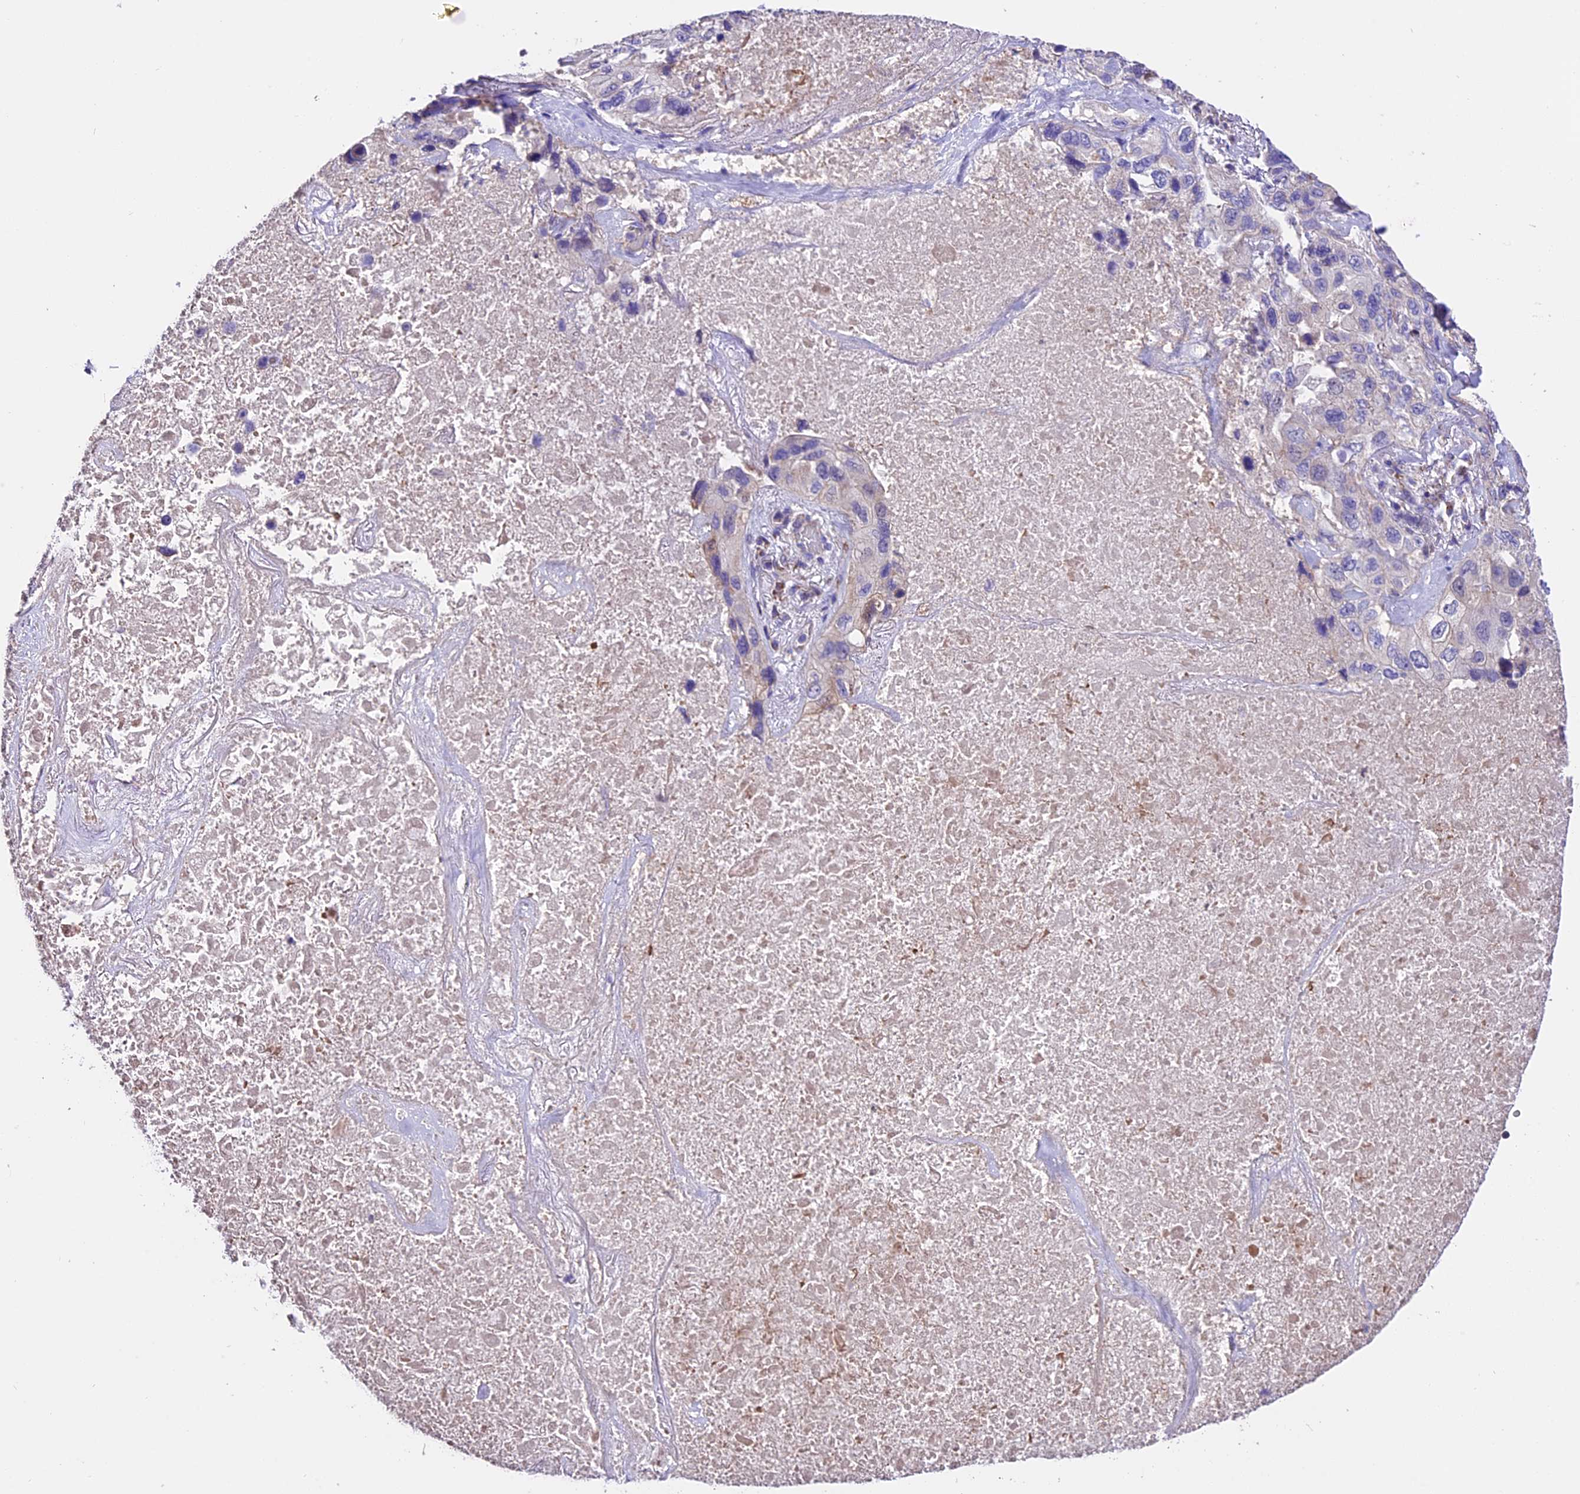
{"staining": {"intensity": "negative", "quantity": "none", "location": "none"}, "tissue": "lung cancer", "cell_type": "Tumor cells", "image_type": "cancer", "snomed": [{"axis": "morphology", "description": "Squamous cell carcinoma, NOS"}, {"axis": "topography", "description": "Lung"}], "caption": "High power microscopy image of an immunohistochemistry (IHC) image of lung cancer, revealing no significant positivity in tumor cells. Nuclei are stained in blue.", "gene": "DDX28", "patient": {"sex": "female", "age": 73}}